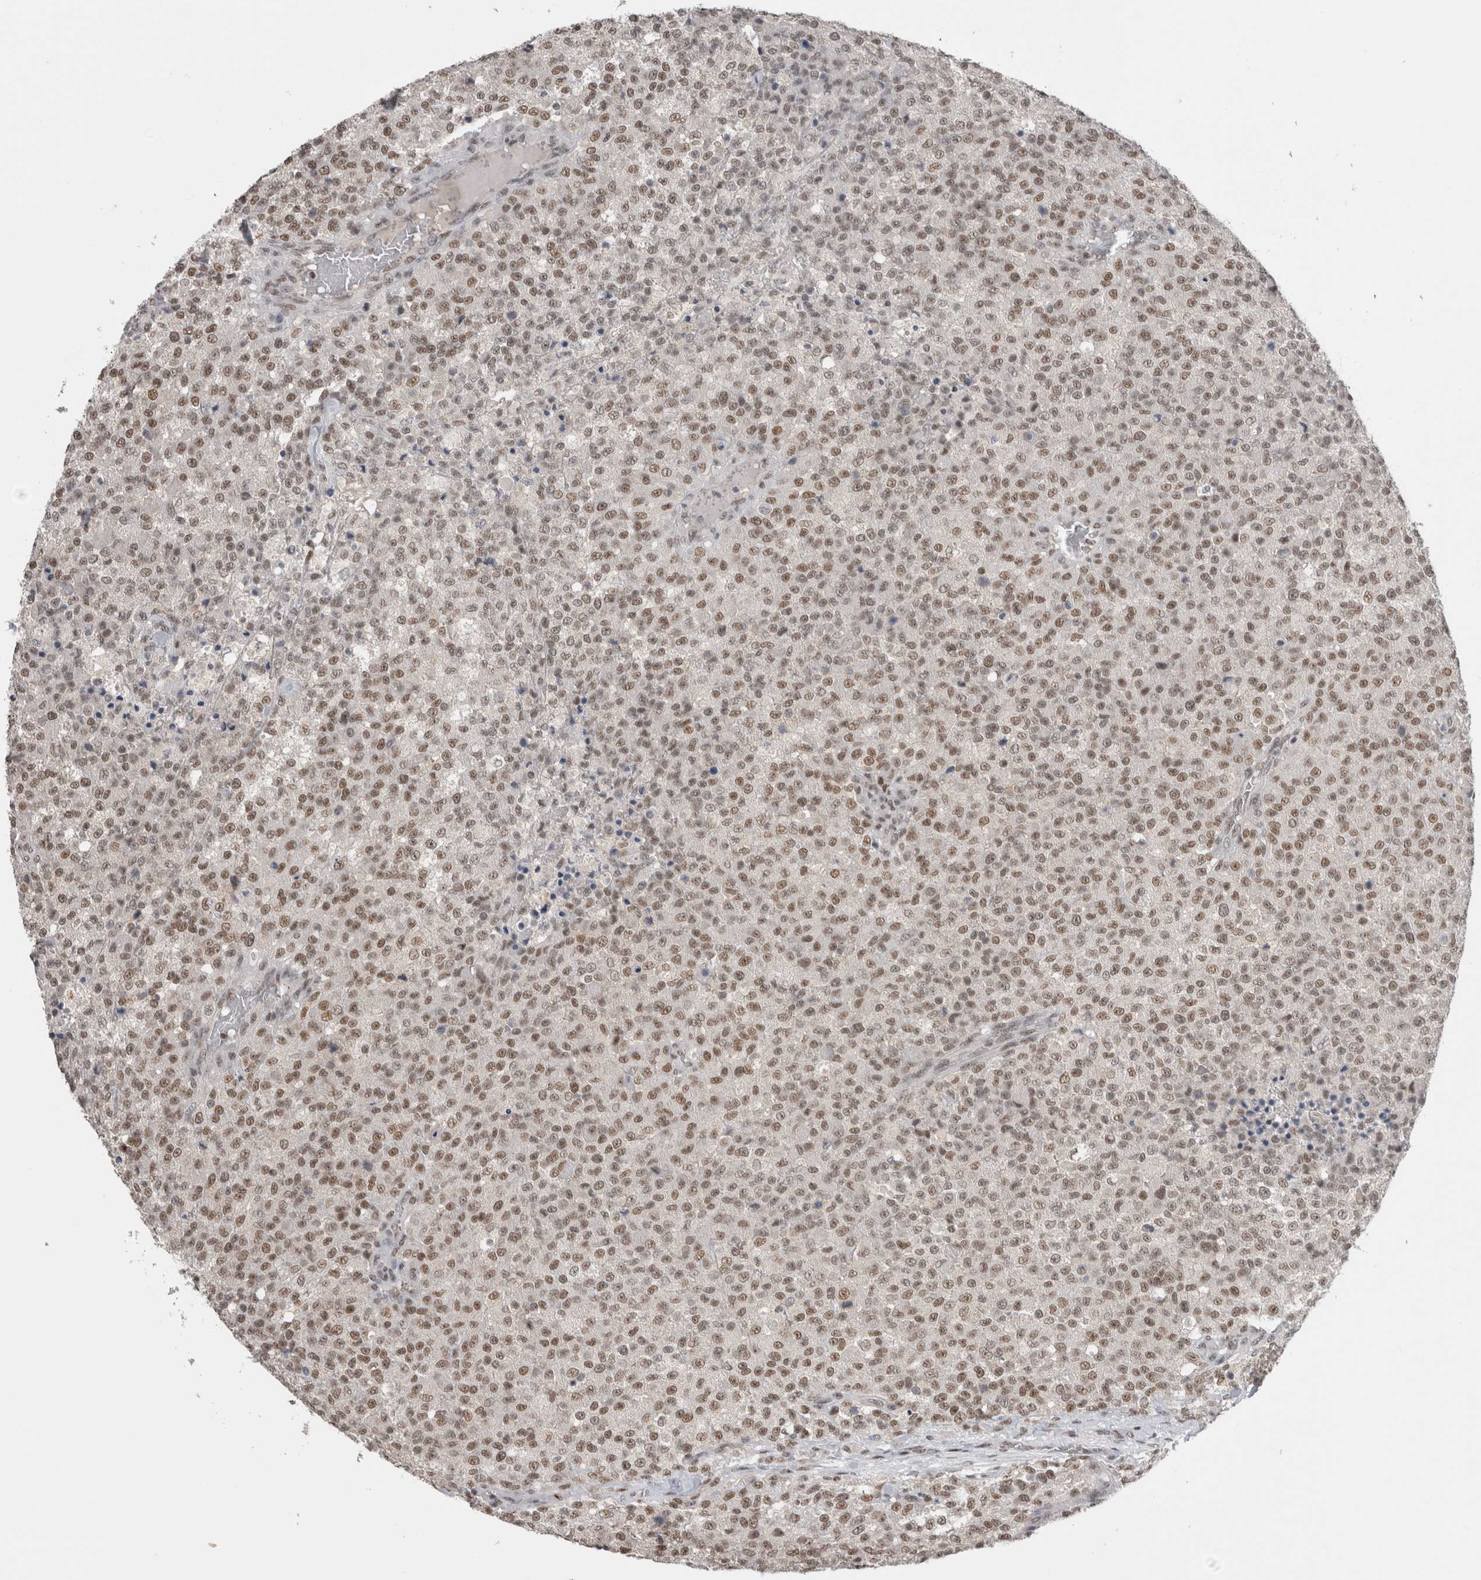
{"staining": {"intensity": "moderate", "quantity": "25%-75%", "location": "nuclear"}, "tissue": "testis cancer", "cell_type": "Tumor cells", "image_type": "cancer", "snomed": [{"axis": "morphology", "description": "Seminoma, NOS"}, {"axis": "topography", "description": "Testis"}], "caption": "The histopathology image reveals a brown stain indicating the presence of a protein in the nuclear of tumor cells in seminoma (testis).", "gene": "DAXX", "patient": {"sex": "male", "age": 59}}